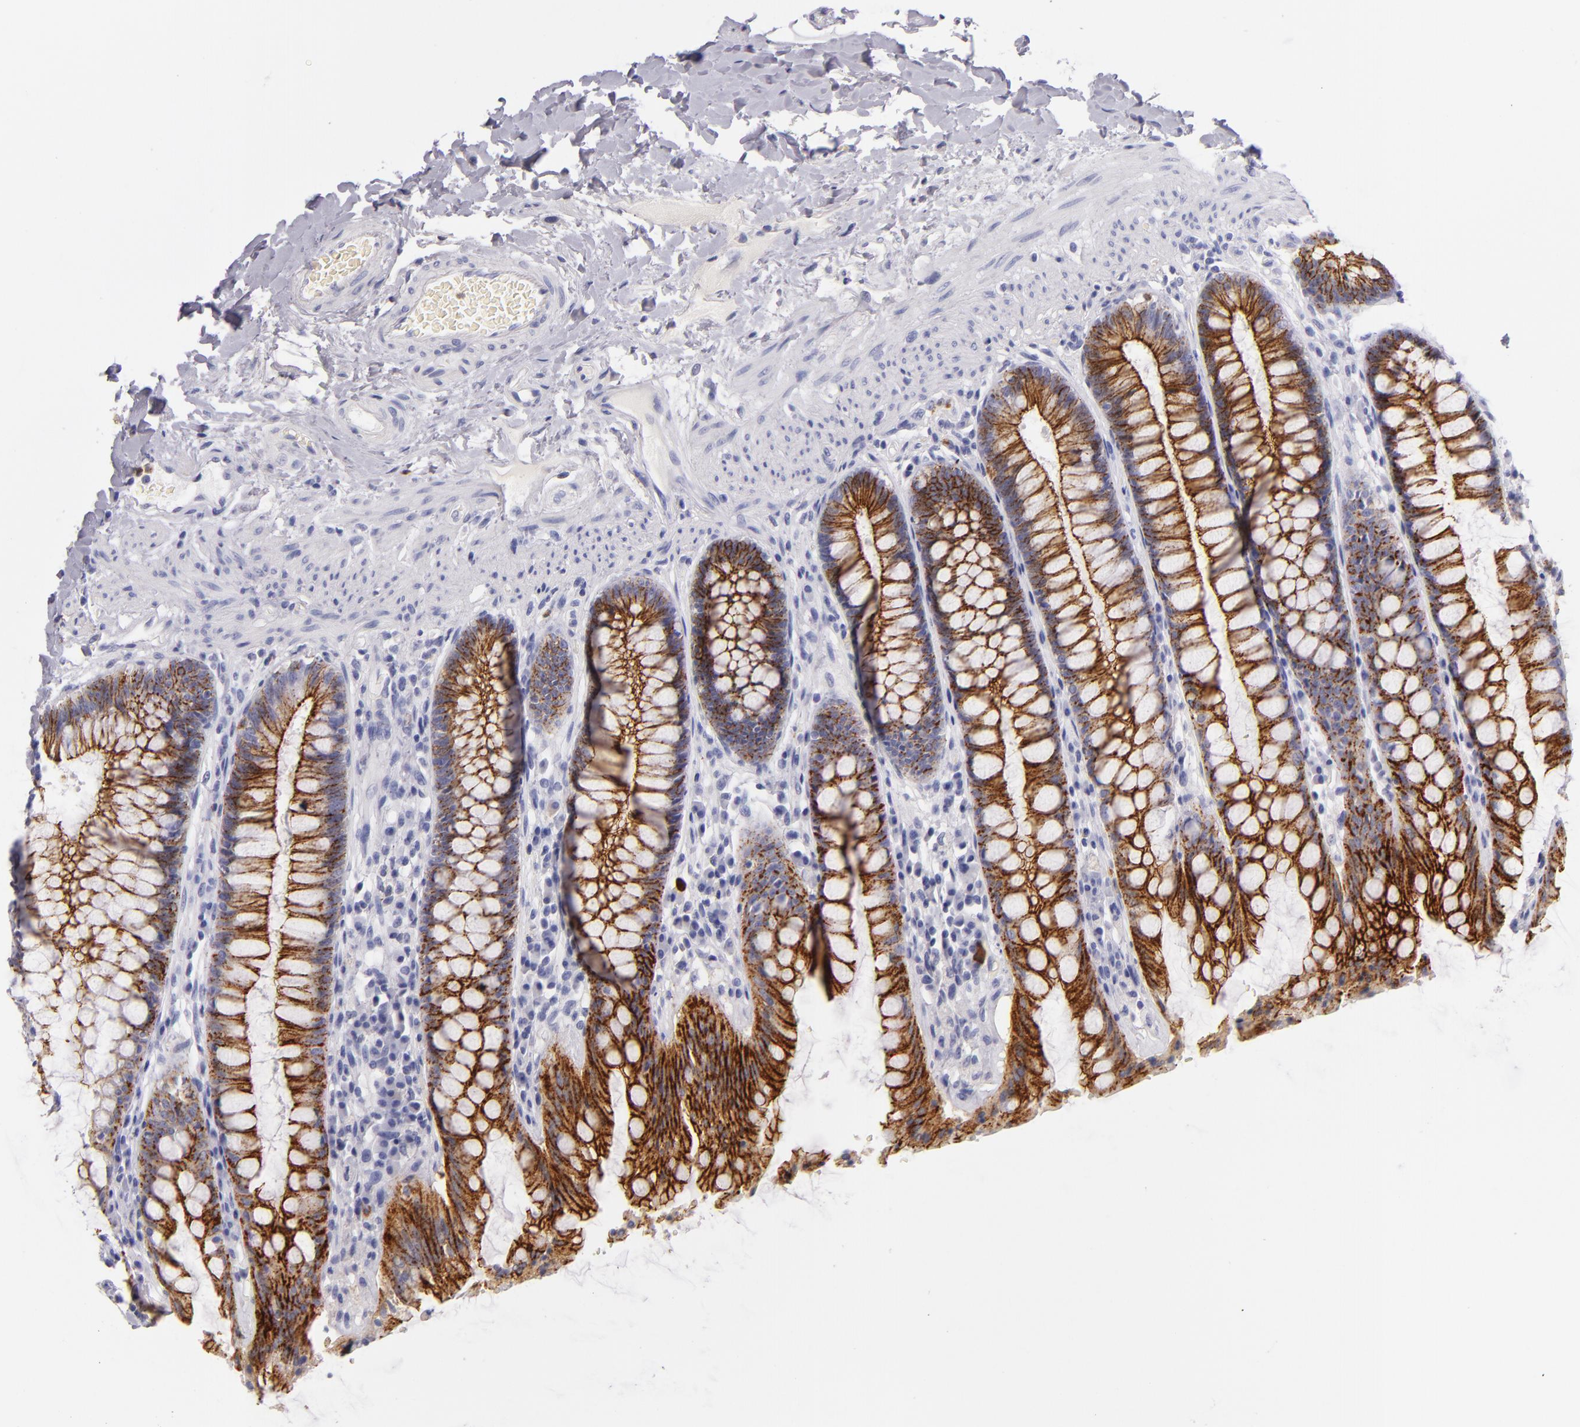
{"staining": {"intensity": "strong", "quantity": ">75%", "location": "cytoplasmic/membranous"}, "tissue": "rectum", "cell_type": "Glandular cells", "image_type": "normal", "snomed": [{"axis": "morphology", "description": "Normal tissue, NOS"}, {"axis": "topography", "description": "Rectum"}], "caption": "The histopathology image reveals a brown stain indicating the presence of a protein in the cytoplasmic/membranous of glandular cells in rectum. (DAB IHC, brown staining for protein, blue staining for nuclei).", "gene": "CDH3", "patient": {"sex": "female", "age": 46}}